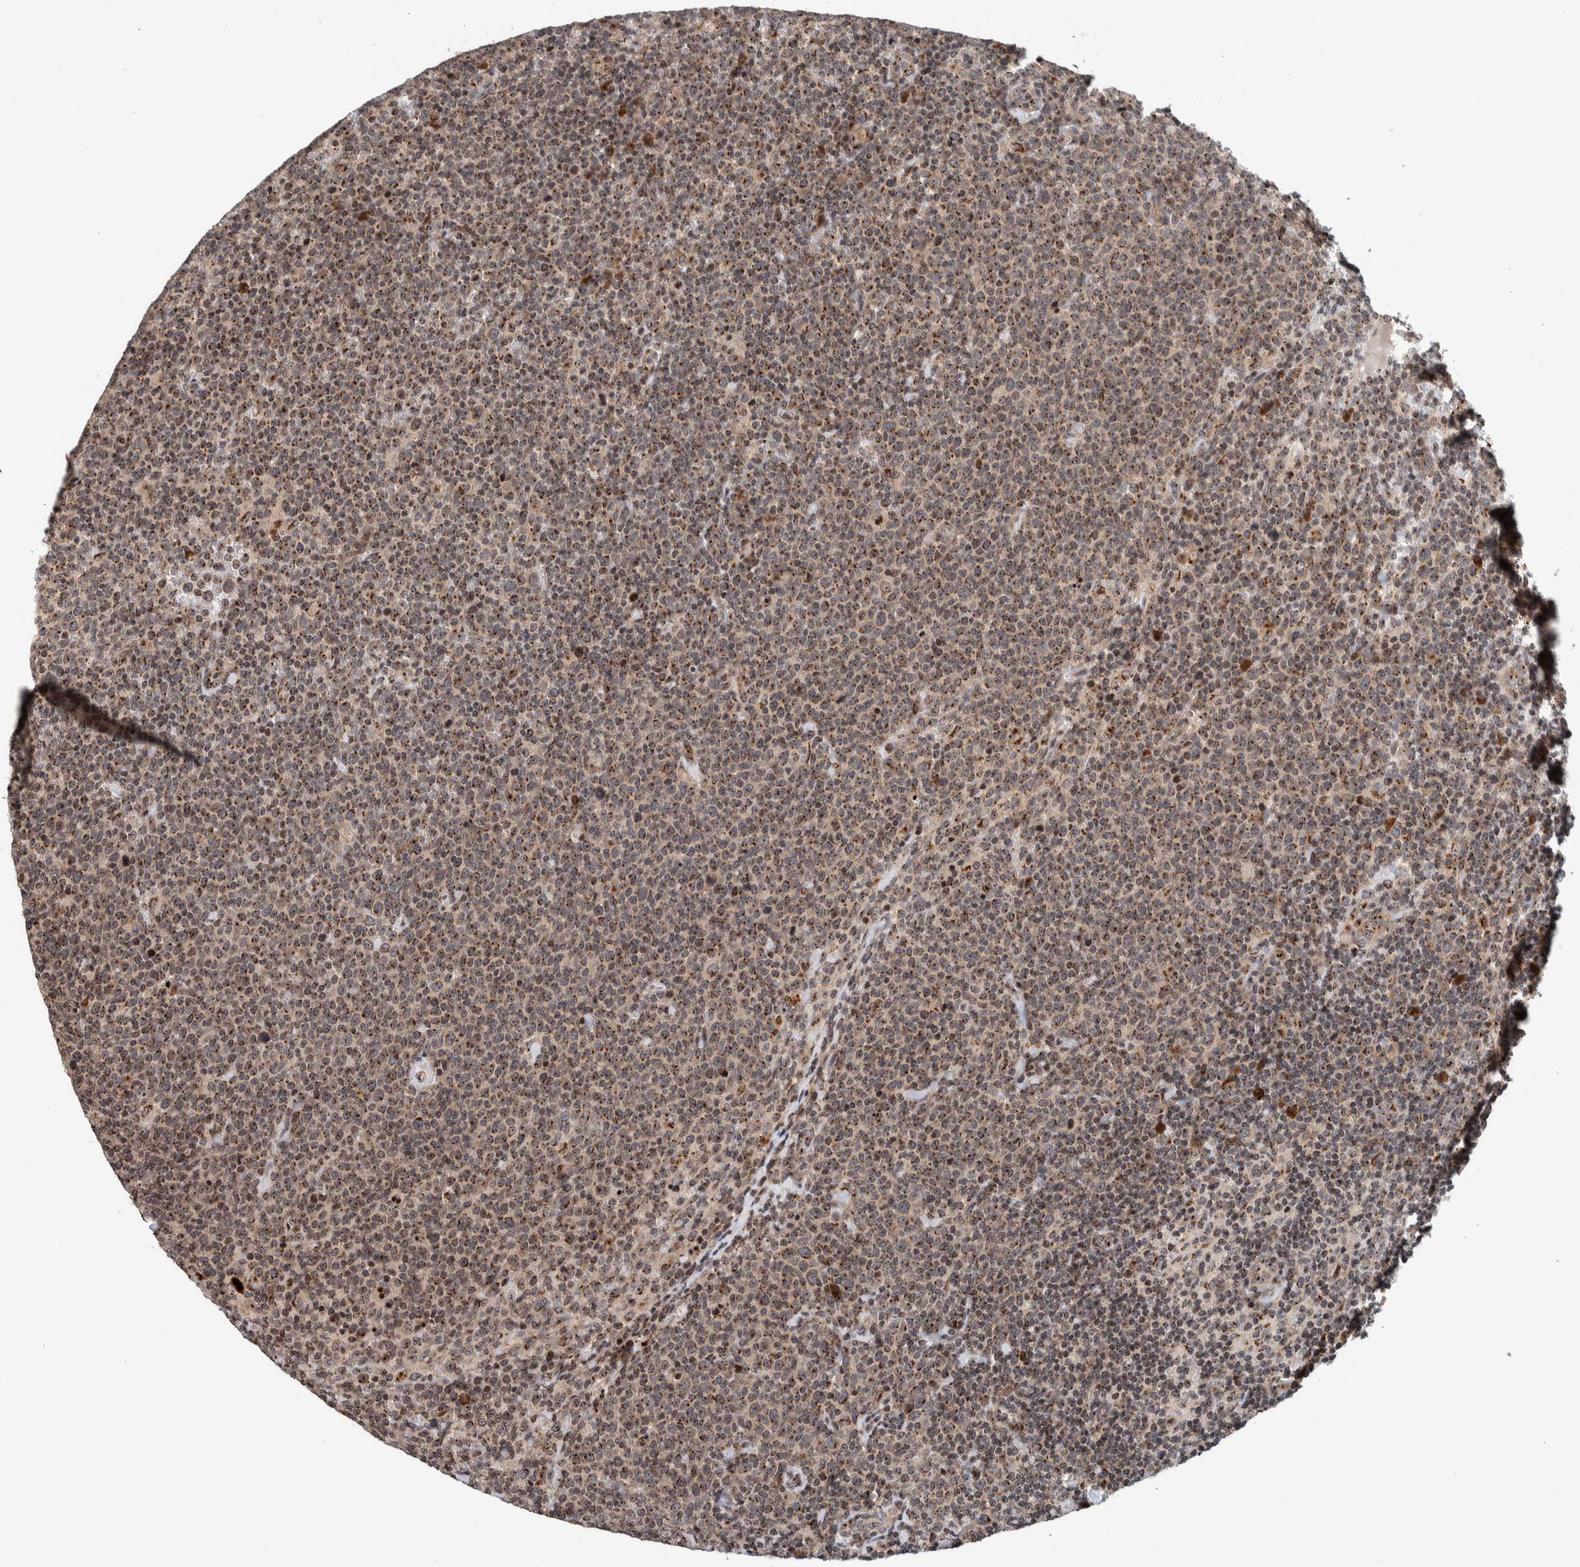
{"staining": {"intensity": "moderate", "quantity": "25%-75%", "location": "nuclear"}, "tissue": "lymphoma", "cell_type": "Tumor cells", "image_type": "cancer", "snomed": [{"axis": "morphology", "description": "Malignant lymphoma, non-Hodgkin's type, High grade"}, {"axis": "topography", "description": "Lymph node"}], "caption": "High-power microscopy captured an immunohistochemistry image of lymphoma, revealing moderate nuclear staining in about 25%-75% of tumor cells.", "gene": "CCDC182", "patient": {"sex": "male", "age": 61}}